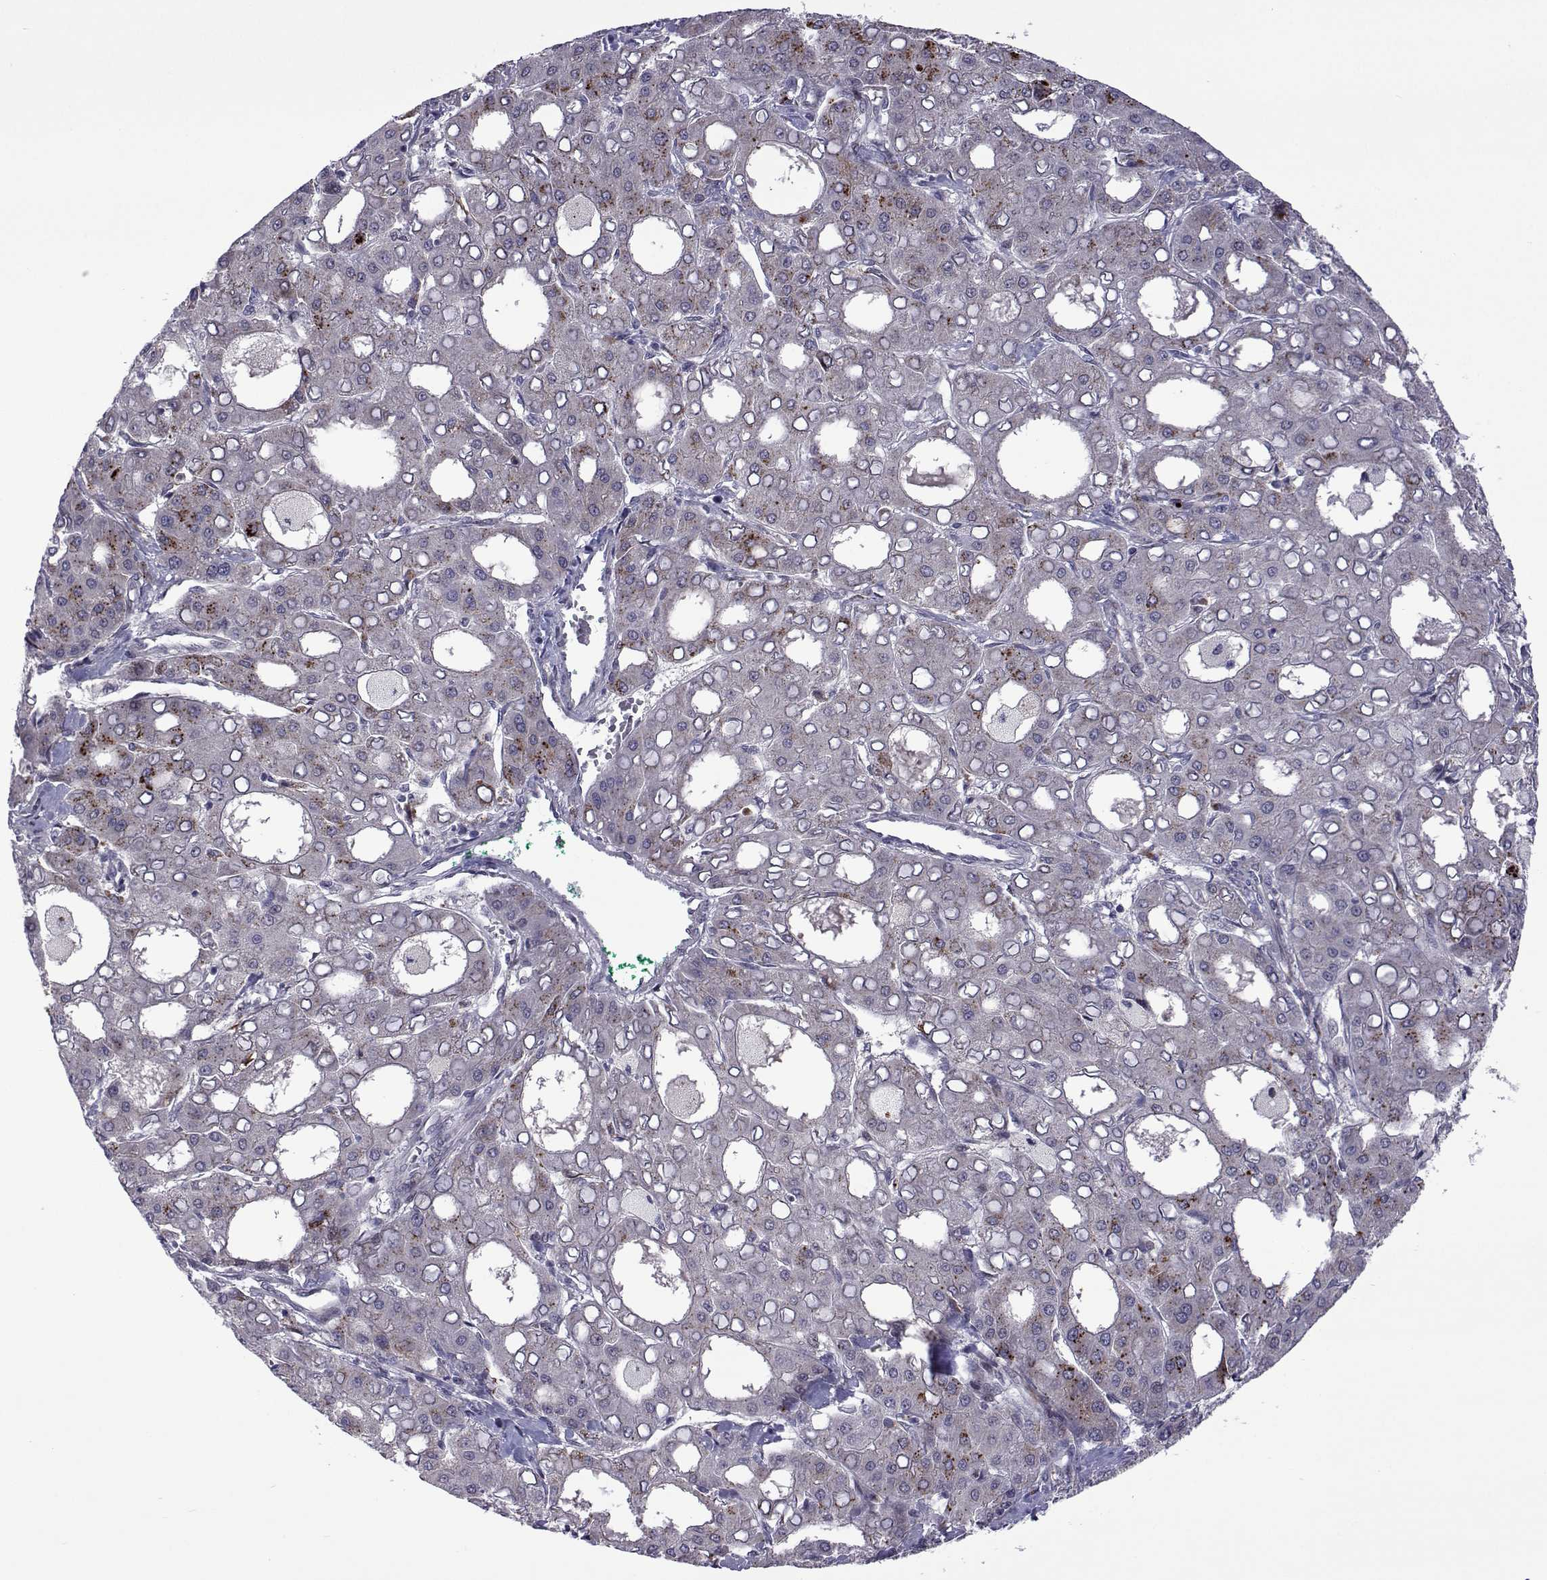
{"staining": {"intensity": "negative", "quantity": "none", "location": "none"}, "tissue": "liver cancer", "cell_type": "Tumor cells", "image_type": "cancer", "snomed": [{"axis": "morphology", "description": "Carcinoma, Hepatocellular, NOS"}, {"axis": "topography", "description": "Liver"}], "caption": "An IHC photomicrograph of liver cancer (hepatocellular carcinoma) is shown. There is no staining in tumor cells of liver cancer (hepatocellular carcinoma). (Brightfield microscopy of DAB immunohistochemistry (IHC) at high magnification).", "gene": "EFCAB3", "patient": {"sex": "male", "age": 65}}